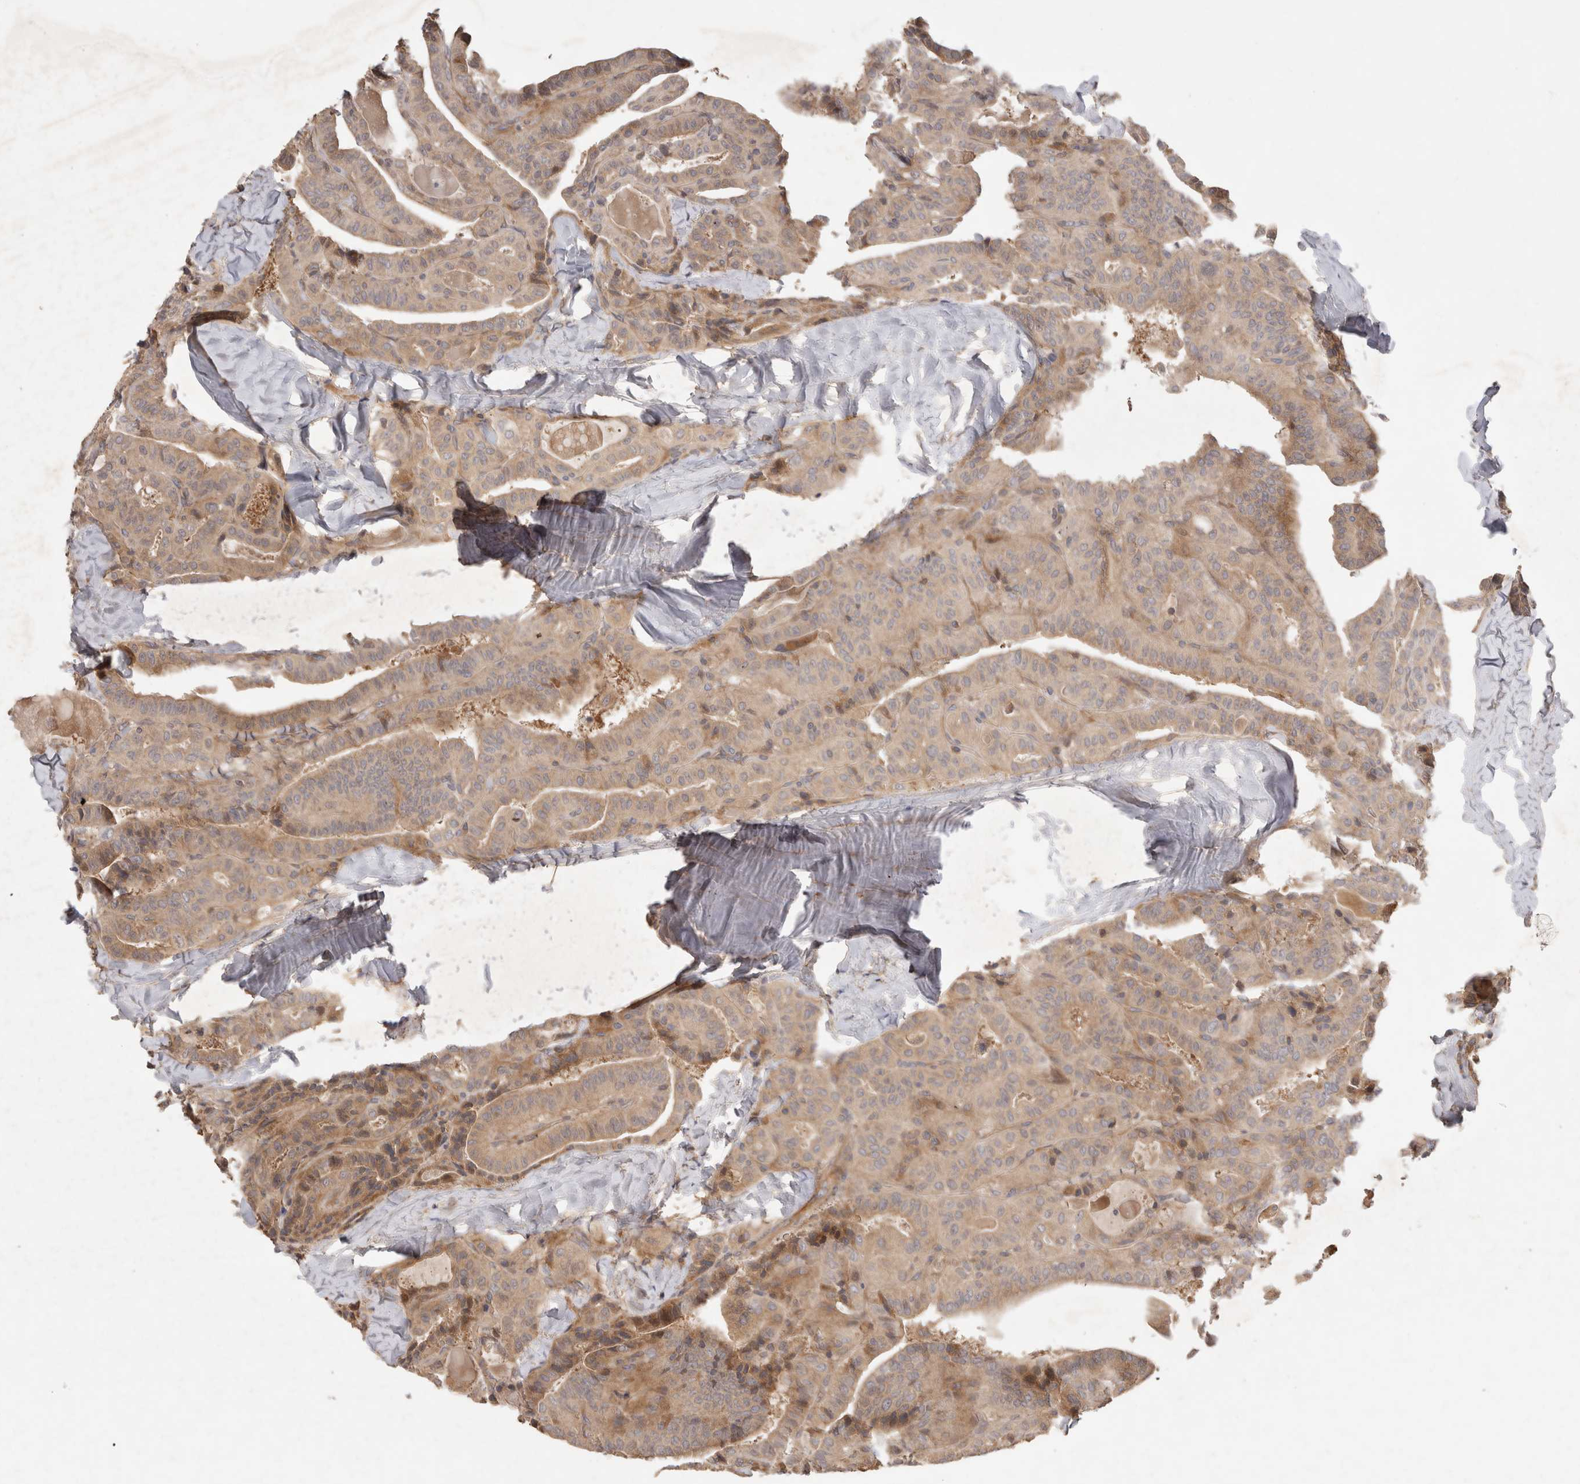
{"staining": {"intensity": "weak", "quantity": ">75%", "location": "cytoplasmic/membranous"}, "tissue": "thyroid cancer", "cell_type": "Tumor cells", "image_type": "cancer", "snomed": [{"axis": "morphology", "description": "Papillary adenocarcinoma, NOS"}, {"axis": "topography", "description": "Thyroid gland"}], "caption": "This is a micrograph of immunohistochemistry (IHC) staining of thyroid cancer, which shows weak staining in the cytoplasmic/membranous of tumor cells.", "gene": "PPP1R42", "patient": {"sex": "male", "age": 77}}